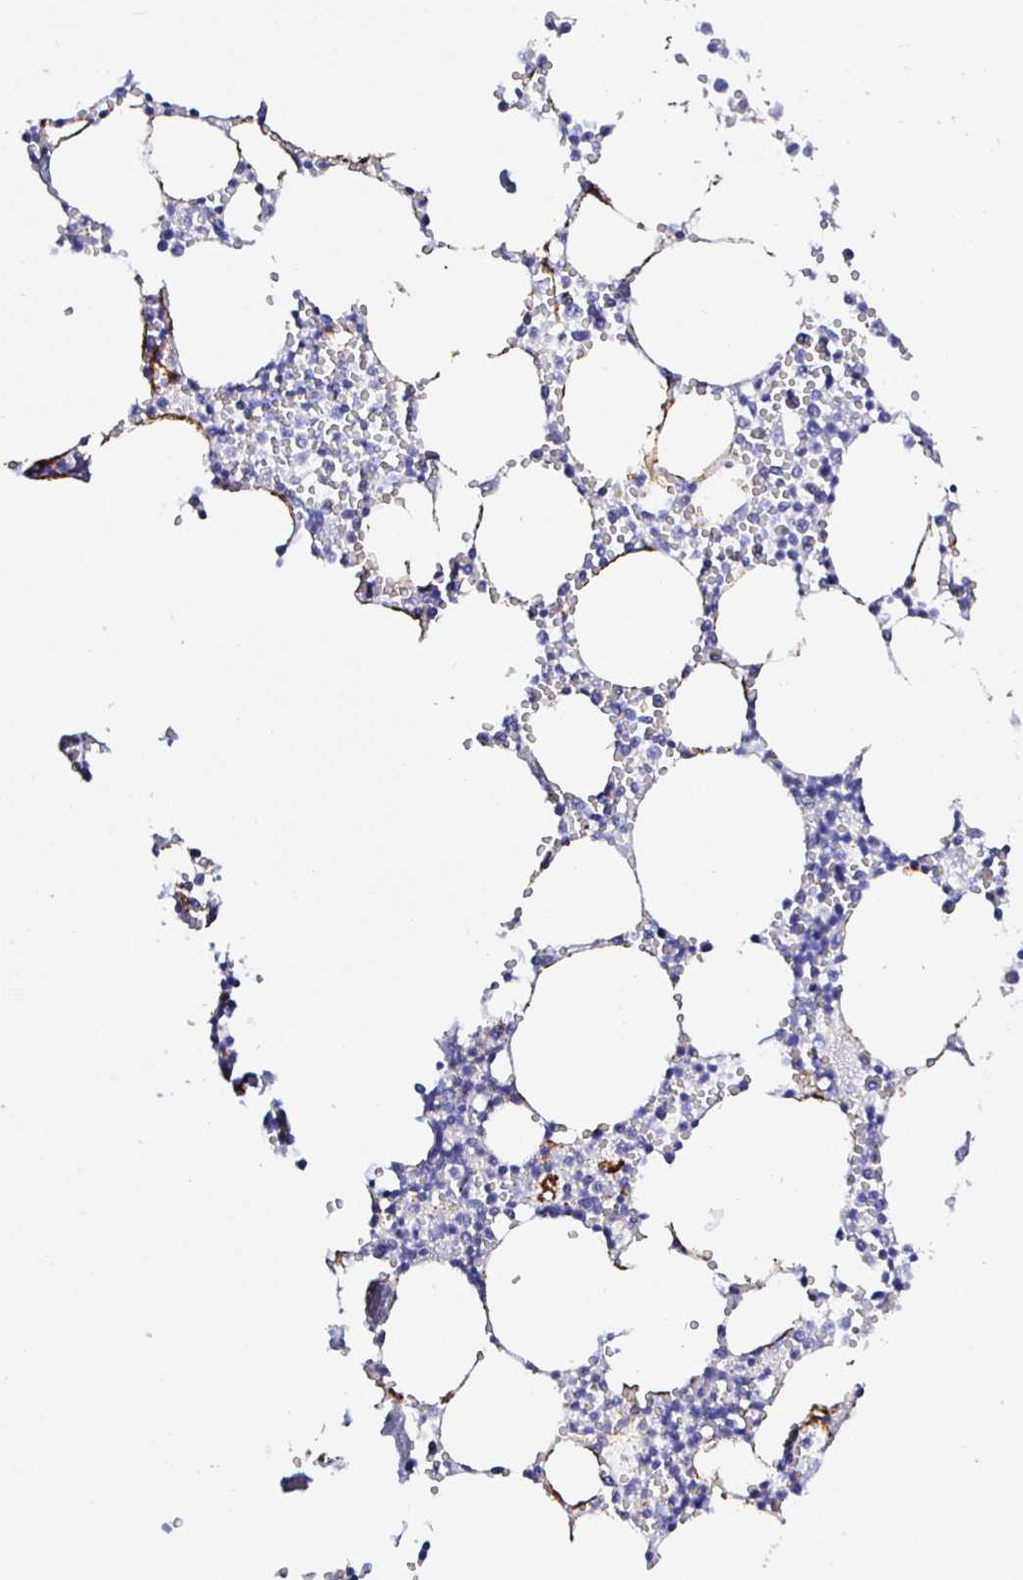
{"staining": {"intensity": "negative", "quantity": "none", "location": "none"}, "tissue": "bone marrow", "cell_type": "Hematopoietic cells", "image_type": "normal", "snomed": [{"axis": "morphology", "description": "Normal tissue, NOS"}, {"axis": "topography", "description": "Bone marrow"}], "caption": "Photomicrograph shows no significant protein staining in hematopoietic cells of normal bone marrow.", "gene": "MAOA", "patient": {"sex": "male", "age": 54}}